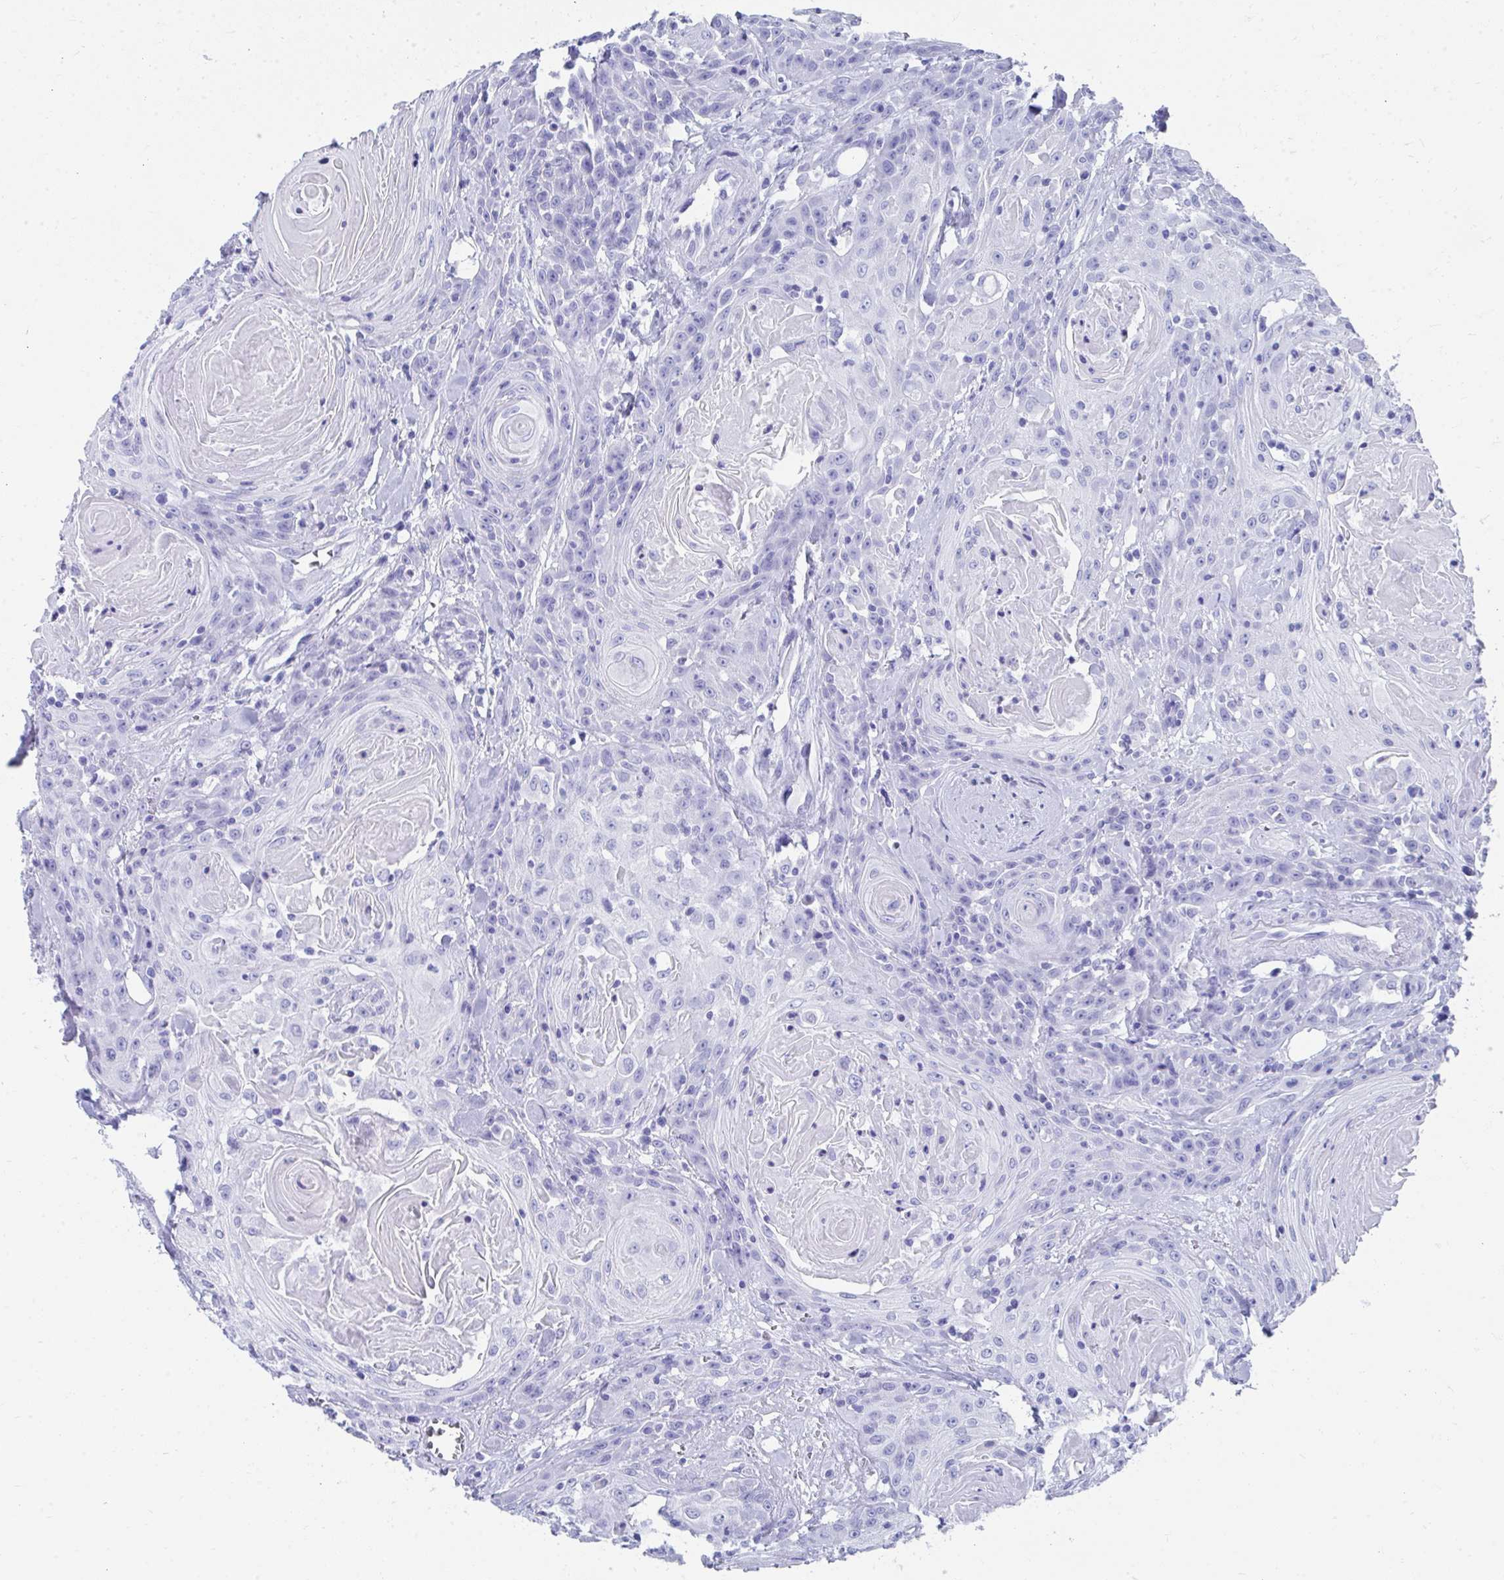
{"staining": {"intensity": "negative", "quantity": "none", "location": "none"}, "tissue": "head and neck cancer", "cell_type": "Tumor cells", "image_type": "cancer", "snomed": [{"axis": "morphology", "description": "Squamous cell carcinoma, NOS"}, {"axis": "topography", "description": "Head-Neck"}], "caption": "Tumor cells are negative for brown protein staining in head and neck squamous cell carcinoma.", "gene": "HGD", "patient": {"sex": "female", "age": 84}}